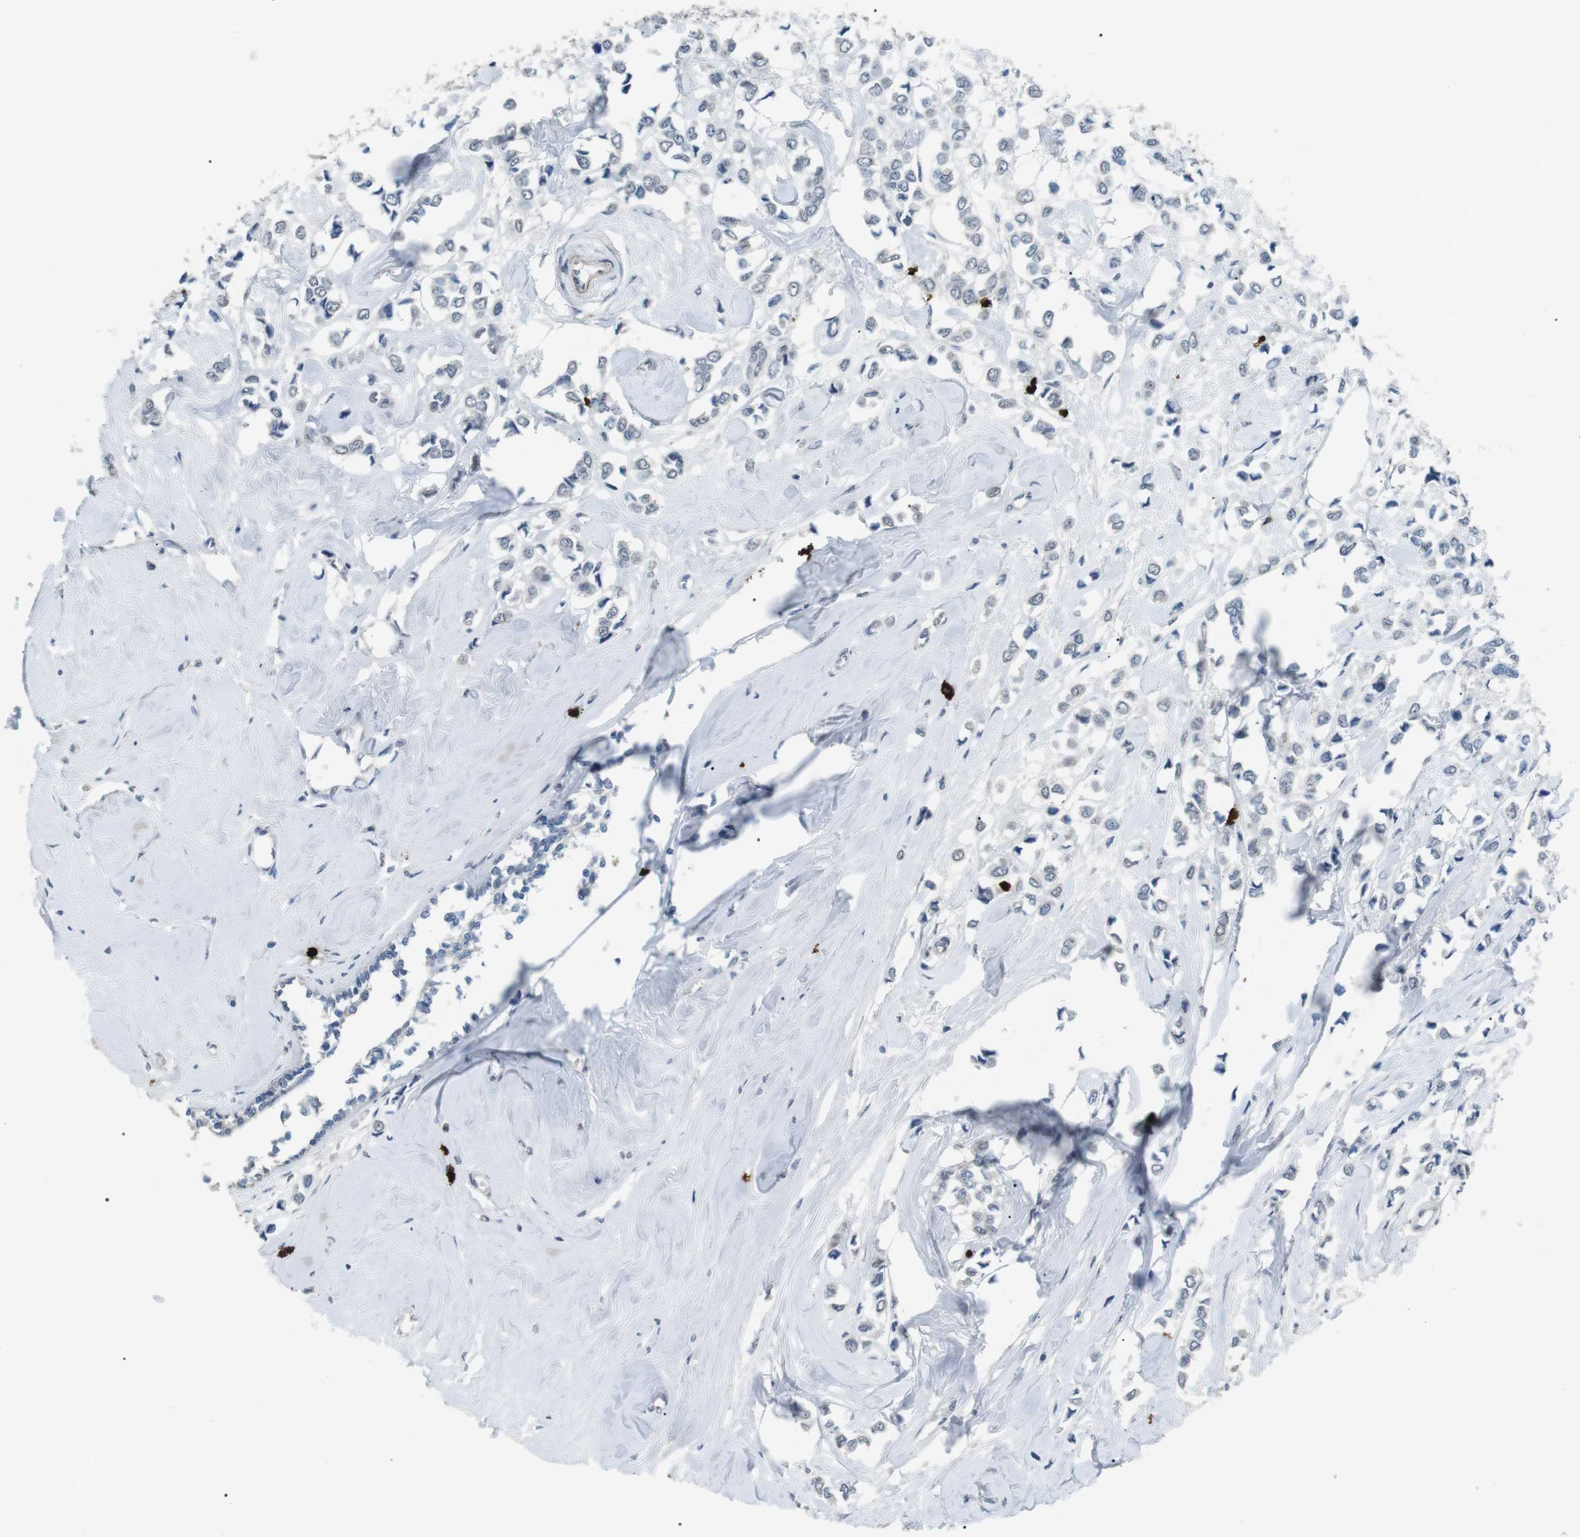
{"staining": {"intensity": "negative", "quantity": "none", "location": "none"}, "tissue": "breast cancer", "cell_type": "Tumor cells", "image_type": "cancer", "snomed": [{"axis": "morphology", "description": "Lobular carcinoma"}, {"axis": "topography", "description": "Breast"}], "caption": "High power microscopy micrograph of an immunohistochemistry photomicrograph of breast lobular carcinoma, revealing no significant staining in tumor cells. (Immunohistochemistry, brightfield microscopy, high magnification).", "gene": "GZMM", "patient": {"sex": "female", "age": 51}}